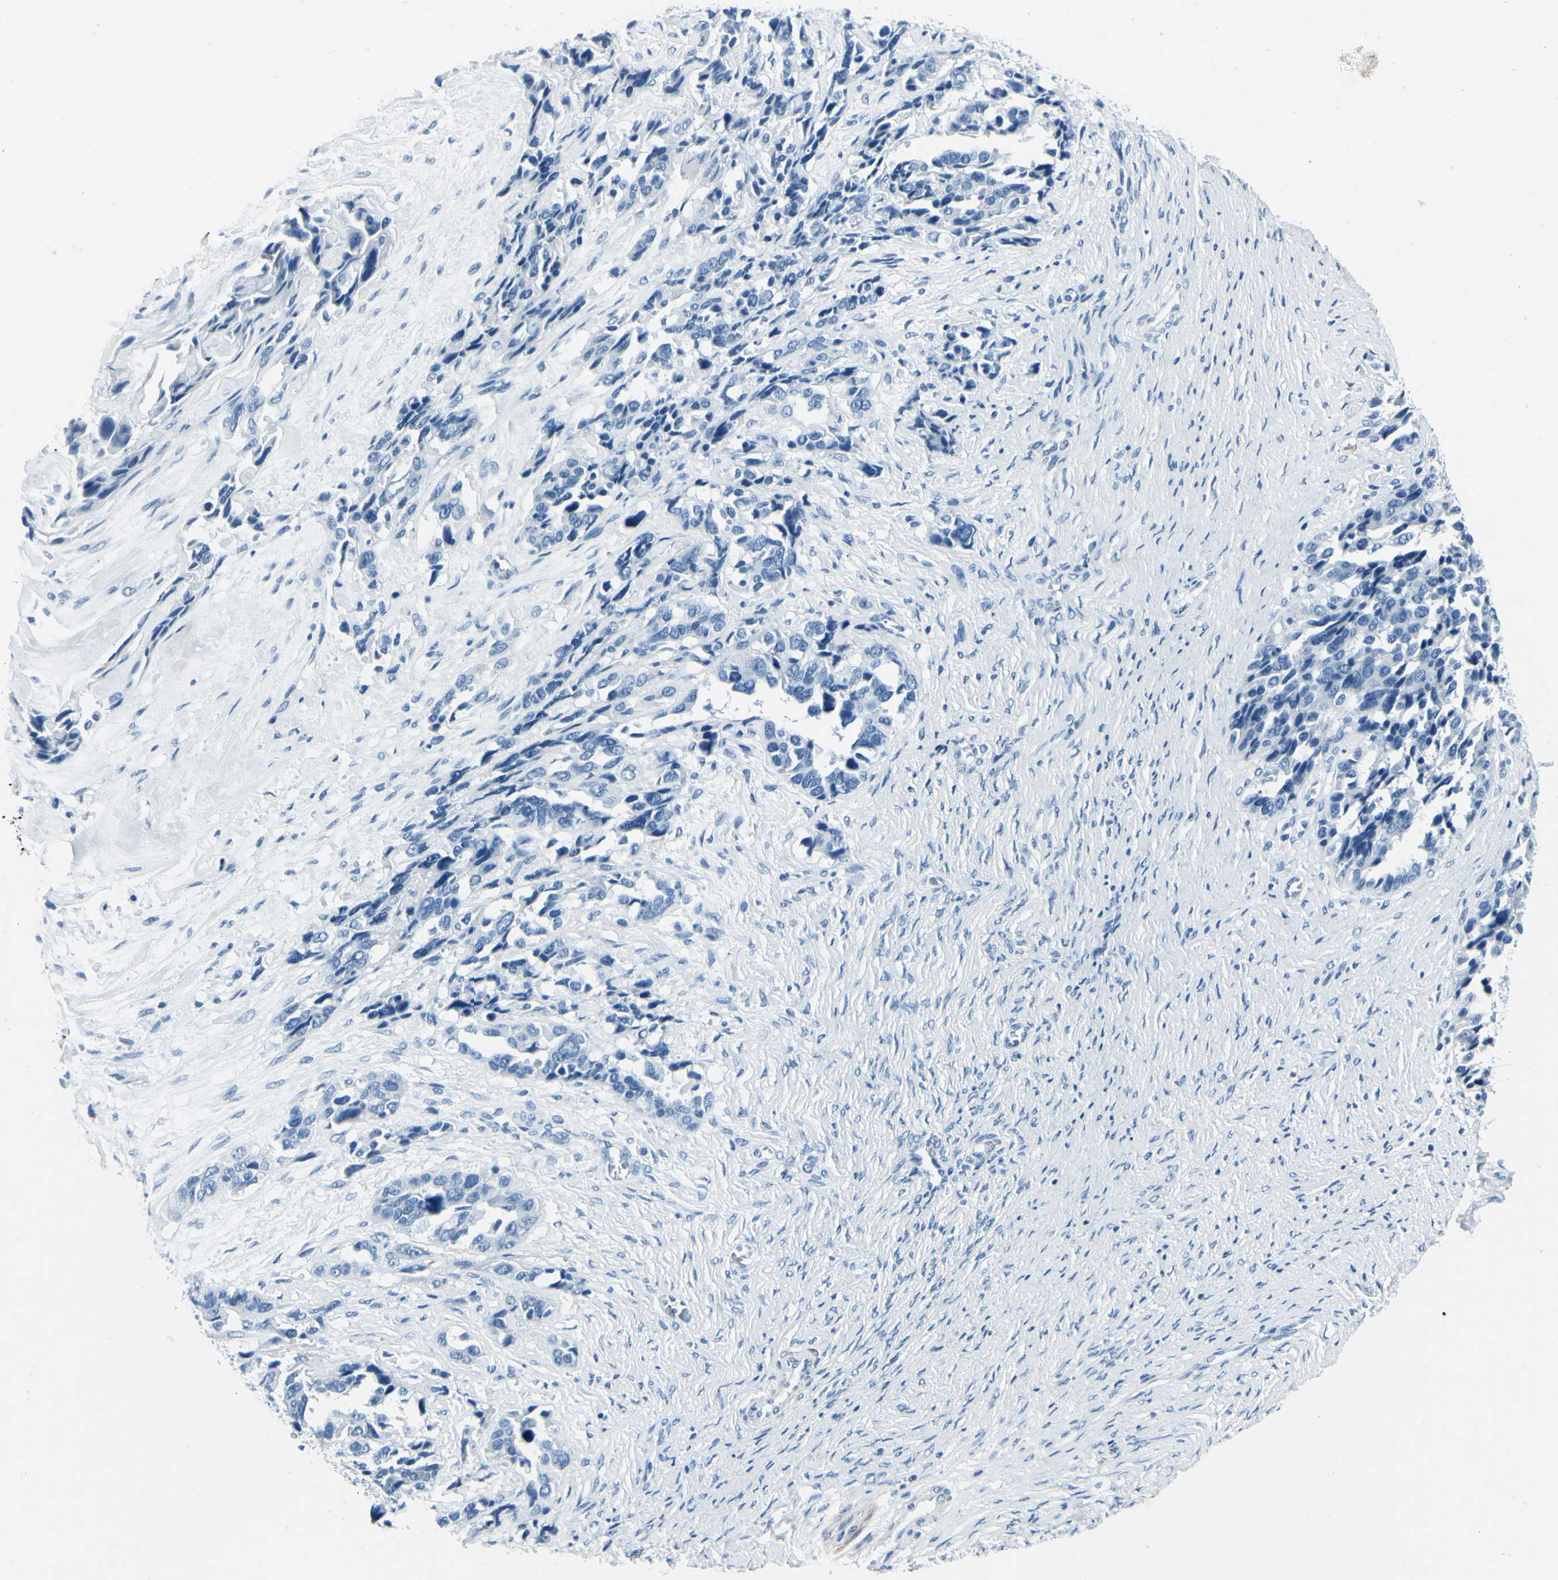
{"staining": {"intensity": "negative", "quantity": "none", "location": "none"}, "tissue": "ovarian cancer", "cell_type": "Tumor cells", "image_type": "cancer", "snomed": [{"axis": "morphology", "description": "Cystadenocarcinoma, serous, NOS"}, {"axis": "topography", "description": "Ovary"}], "caption": "This photomicrograph is of ovarian cancer (serous cystadenocarcinoma) stained with immunohistochemistry (IHC) to label a protein in brown with the nuclei are counter-stained blue. There is no expression in tumor cells. (DAB IHC with hematoxylin counter stain).", "gene": "CDH15", "patient": {"sex": "female", "age": 44}}